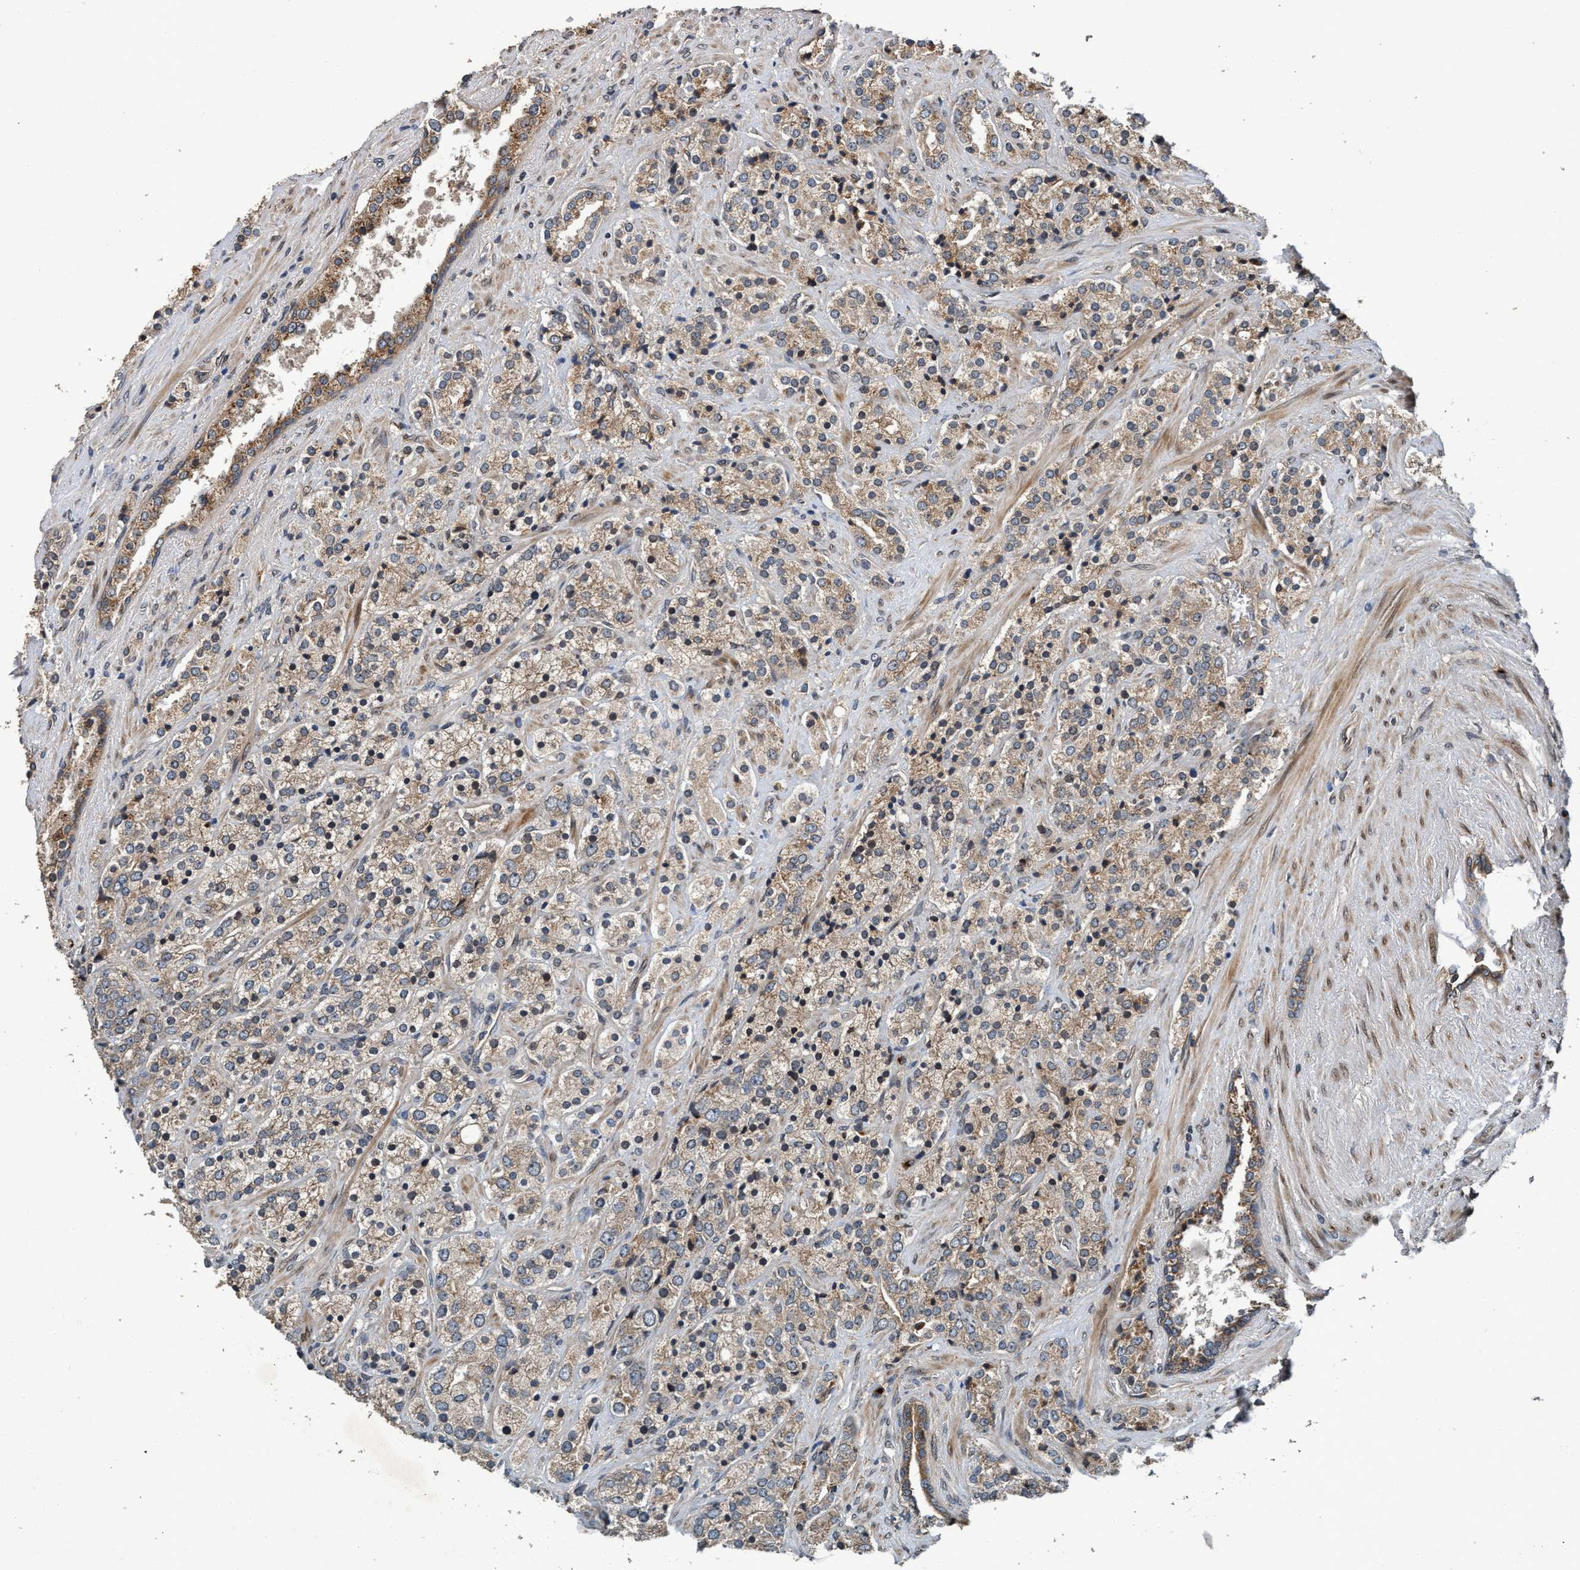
{"staining": {"intensity": "weak", "quantity": ">75%", "location": "cytoplasmic/membranous"}, "tissue": "prostate cancer", "cell_type": "Tumor cells", "image_type": "cancer", "snomed": [{"axis": "morphology", "description": "Adenocarcinoma, High grade"}, {"axis": "topography", "description": "Prostate"}], "caption": "This micrograph demonstrates immunohistochemistry staining of human prostate cancer, with low weak cytoplasmic/membranous expression in about >75% of tumor cells.", "gene": "MACC1", "patient": {"sex": "male", "age": 71}}